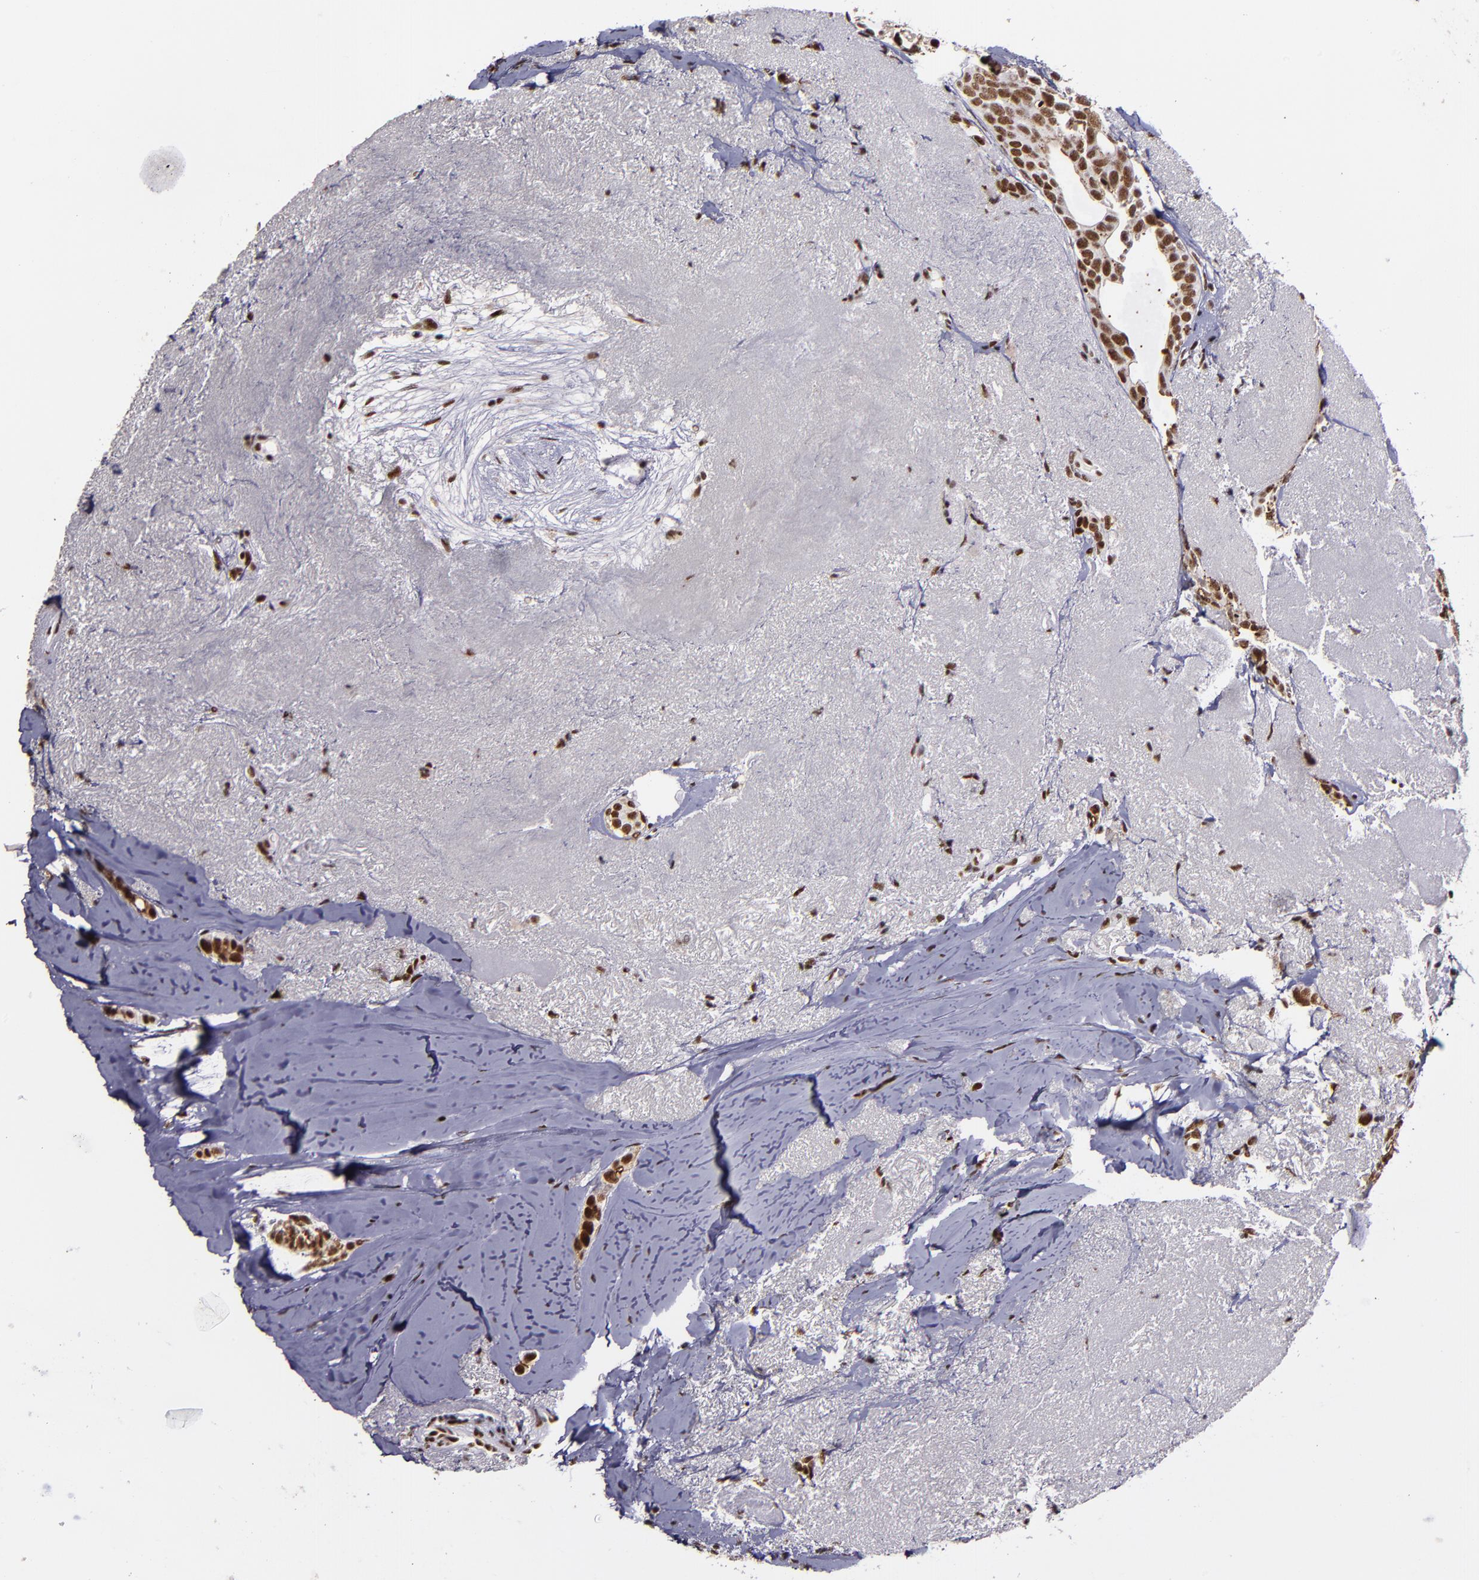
{"staining": {"intensity": "strong", "quantity": ">75%", "location": "nuclear"}, "tissue": "breast cancer", "cell_type": "Tumor cells", "image_type": "cancer", "snomed": [{"axis": "morphology", "description": "Duct carcinoma"}, {"axis": "topography", "description": "Breast"}], "caption": "IHC histopathology image of human breast cancer (intraductal carcinoma) stained for a protein (brown), which shows high levels of strong nuclear expression in about >75% of tumor cells.", "gene": "PPP4R3A", "patient": {"sex": "female", "age": 54}}